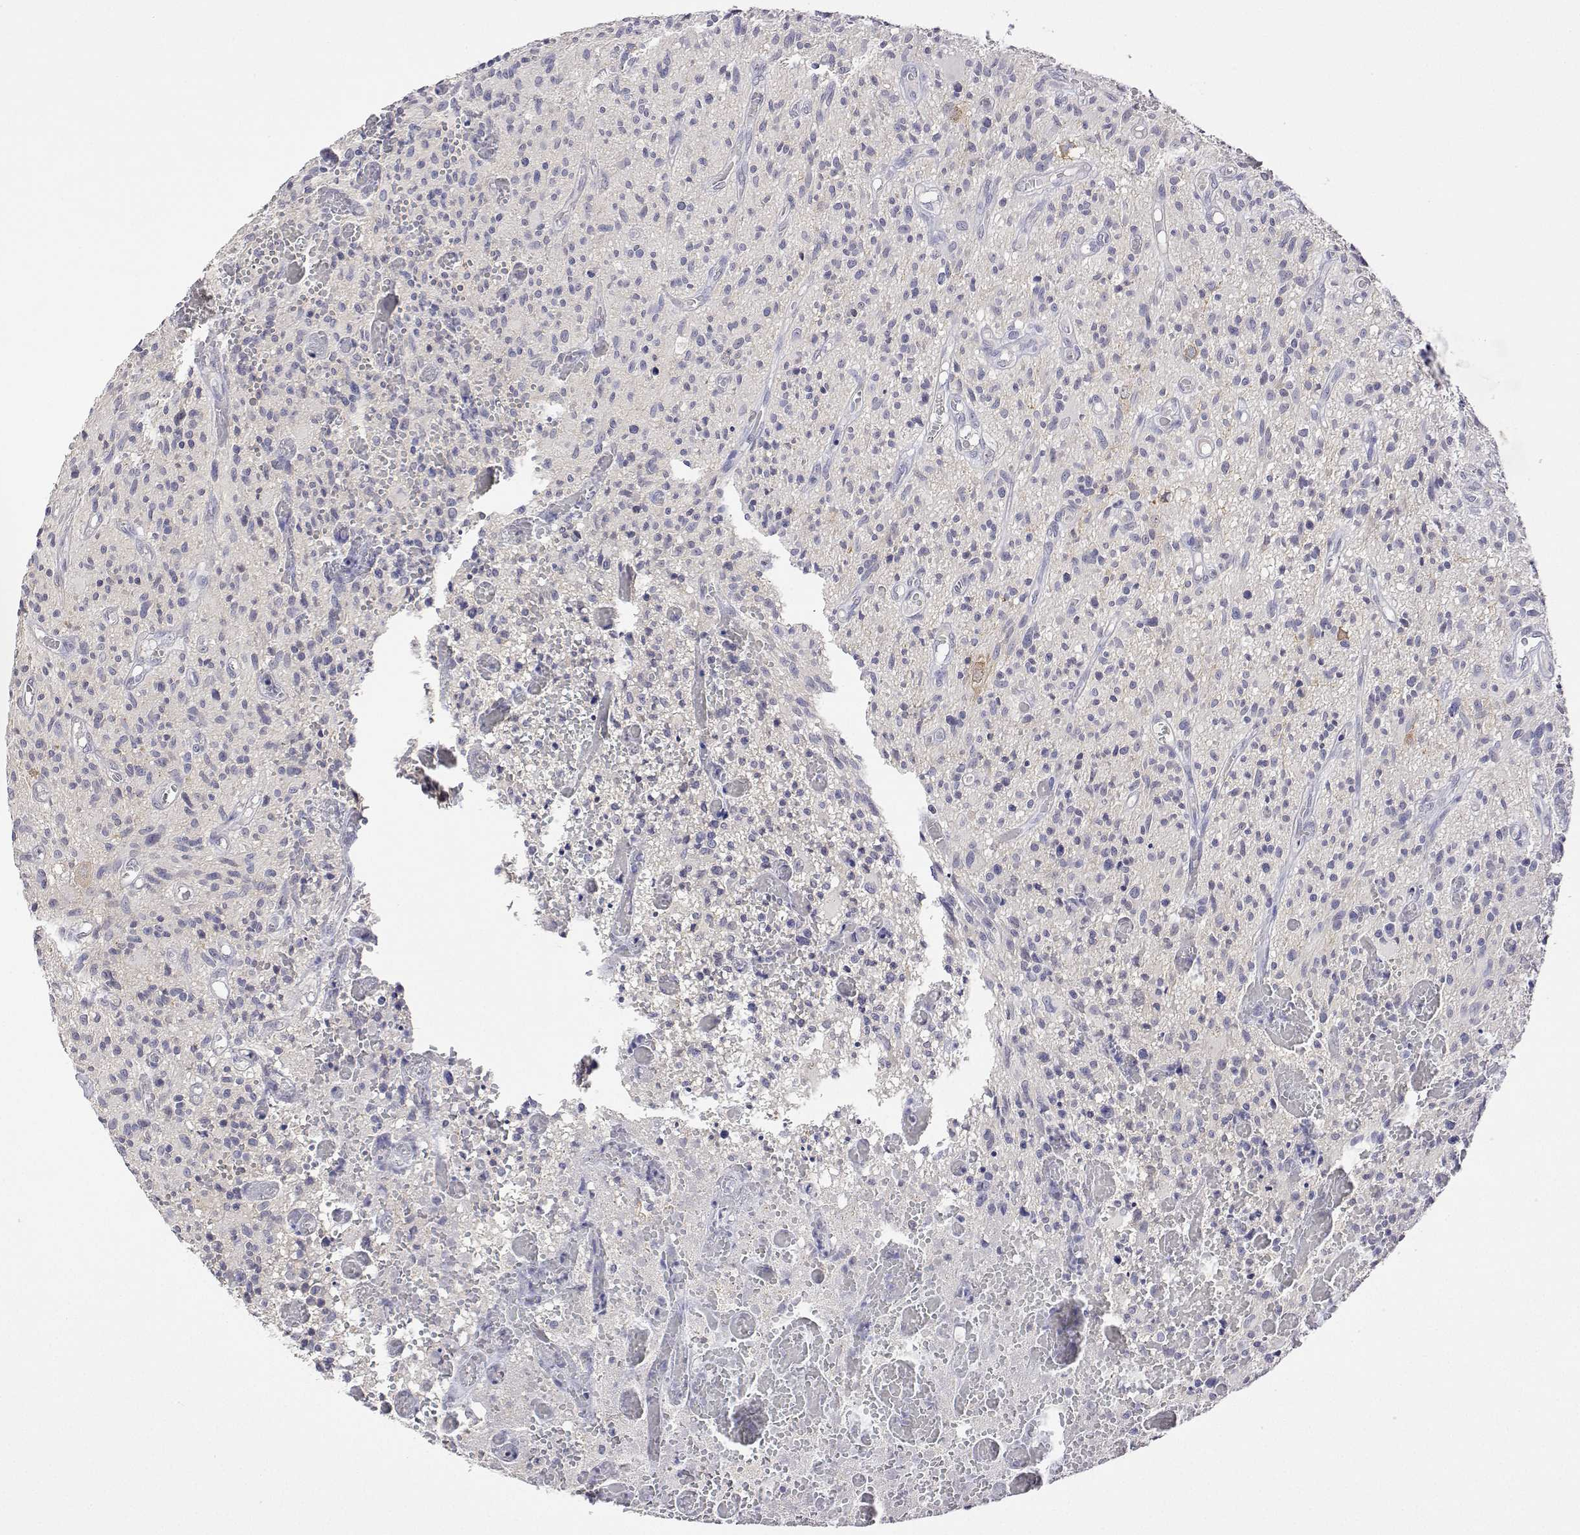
{"staining": {"intensity": "negative", "quantity": "none", "location": "none"}, "tissue": "glioma", "cell_type": "Tumor cells", "image_type": "cancer", "snomed": [{"axis": "morphology", "description": "Glioma, malignant, High grade"}, {"axis": "topography", "description": "Brain"}], "caption": "Immunohistochemical staining of human glioma displays no significant positivity in tumor cells.", "gene": "PLCB1", "patient": {"sex": "male", "age": 75}}